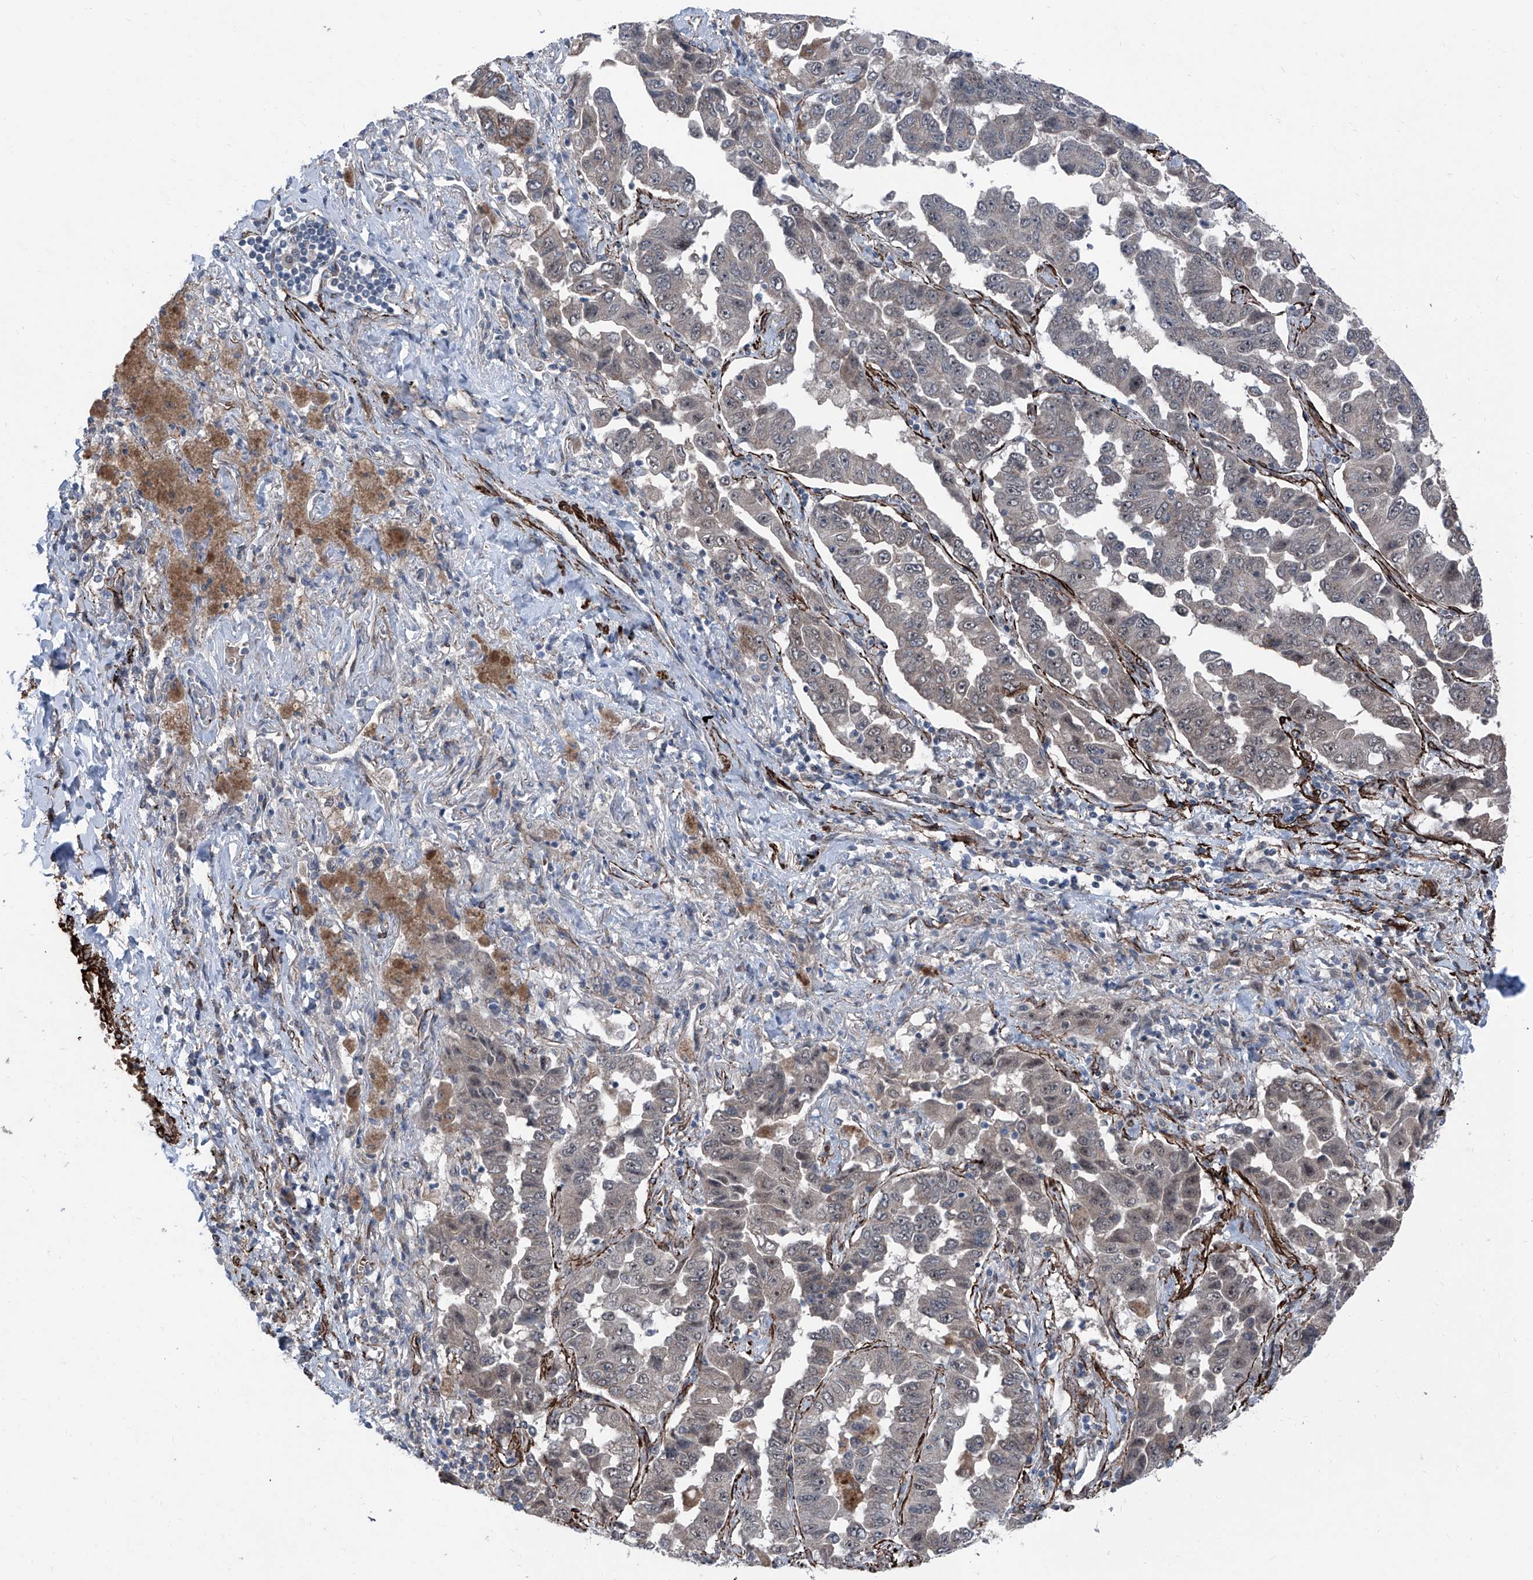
{"staining": {"intensity": "negative", "quantity": "none", "location": "none"}, "tissue": "lung cancer", "cell_type": "Tumor cells", "image_type": "cancer", "snomed": [{"axis": "morphology", "description": "Adenocarcinoma, NOS"}, {"axis": "topography", "description": "Lung"}], "caption": "The image exhibits no staining of tumor cells in adenocarcinoma (lung). (DAB IHC visualized using brightfield microscopy, high magnification).", "gene": "COA7", "patient": {"sex": "female", "age": 51}}